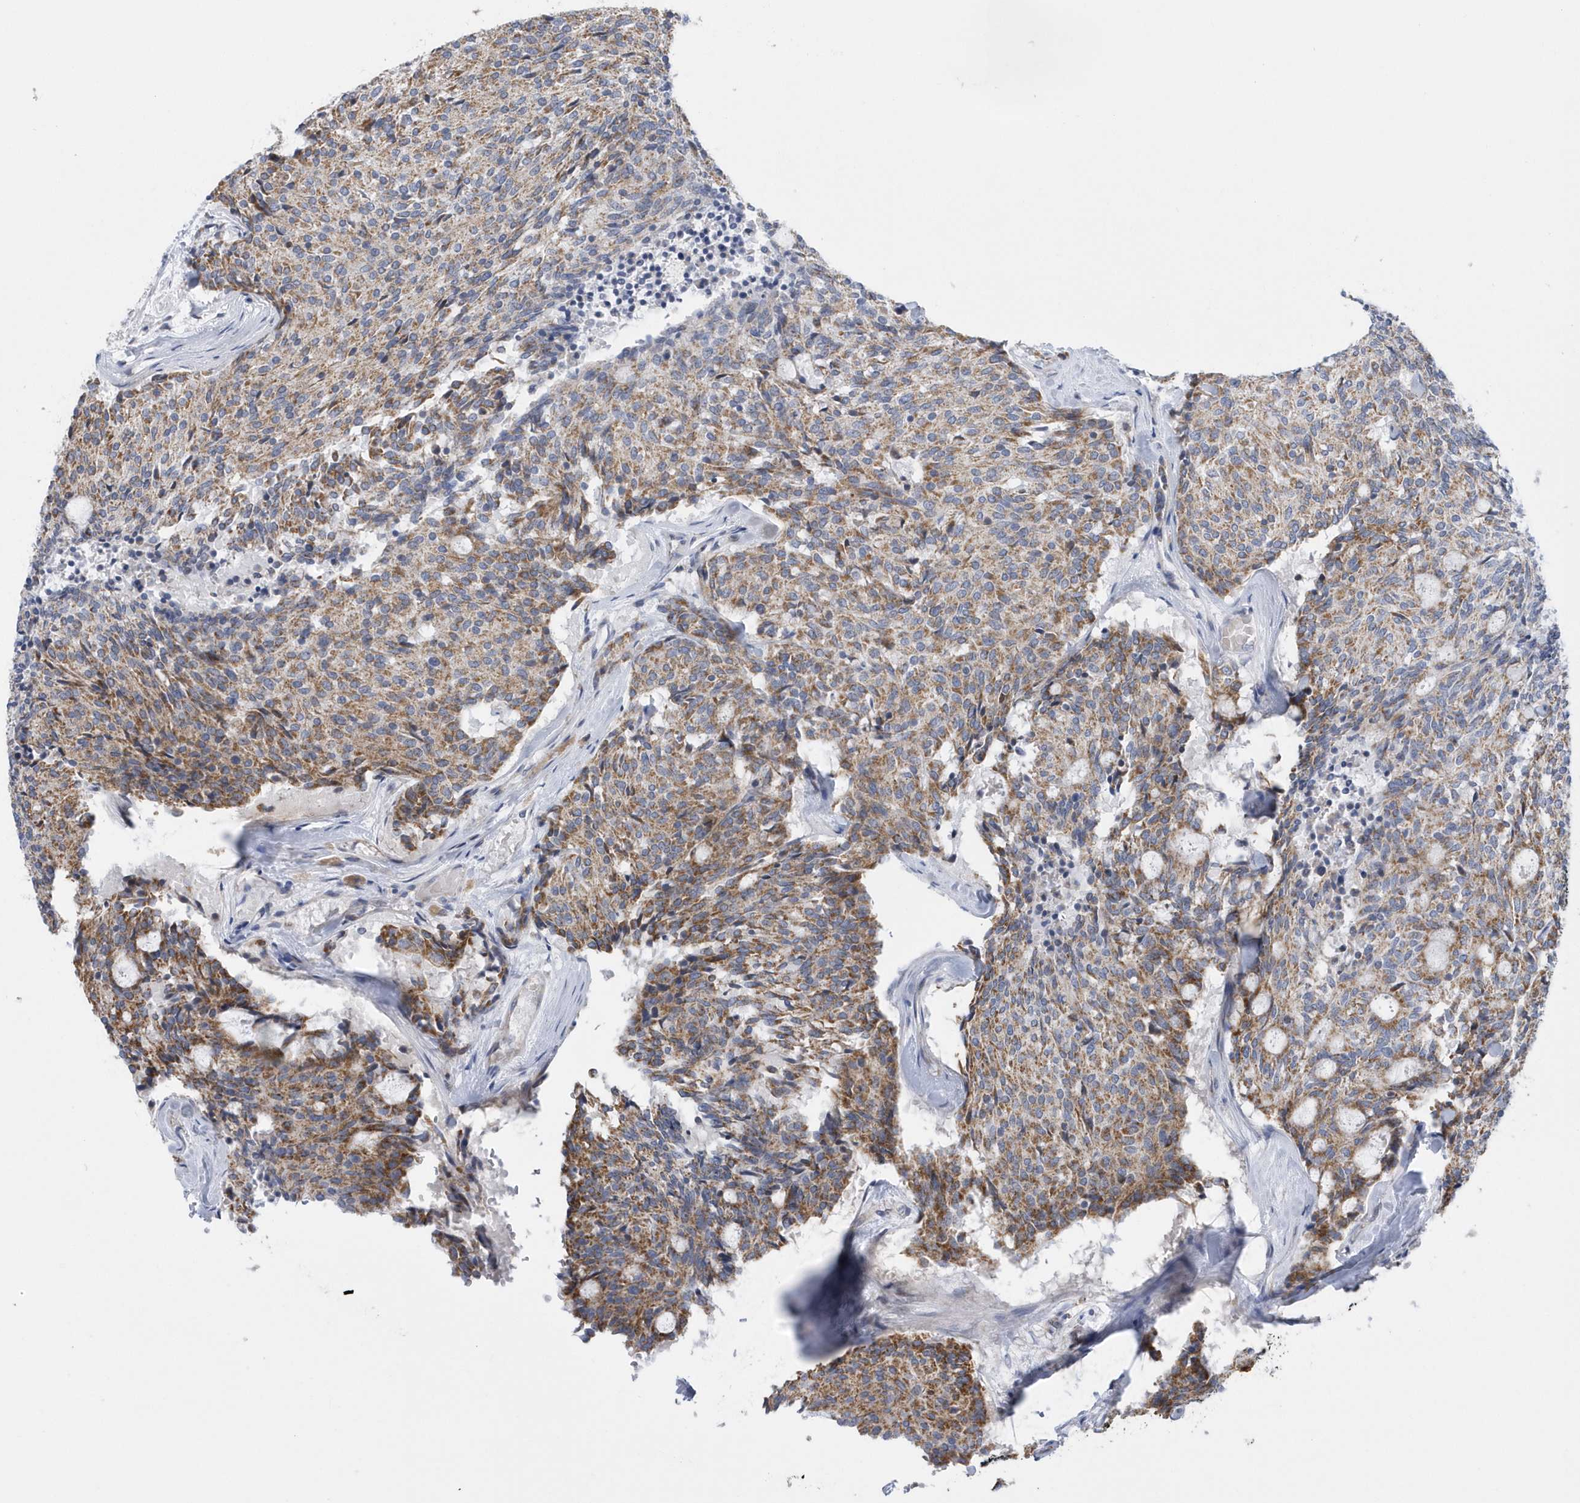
{"staining": {"intensity": "moderate", "quantity": ">75%", "location": "cytoplasmic/membranous"}, "tissue": "carcinoid", "cell_type": "Tumor cells", "image_type": "cancer", "snomed": [{"axis": "morphology", "description": "Carcinoid, malignant, NOS"}, {"axis": "topography", "description": "Pancreas"}], "caption": "Tumor cells display medium levels of moderate cytoplasmic/membranous staining in approximately >75% of cells in carcinoid. The staining was performed using DAB to visualize the protein expression in brown, while the nuclei were stained in blue with hematoxylin (Magnification: 20x).", "gene": "VWA5B2", "patient": {"sex": "female", "age": 54}}